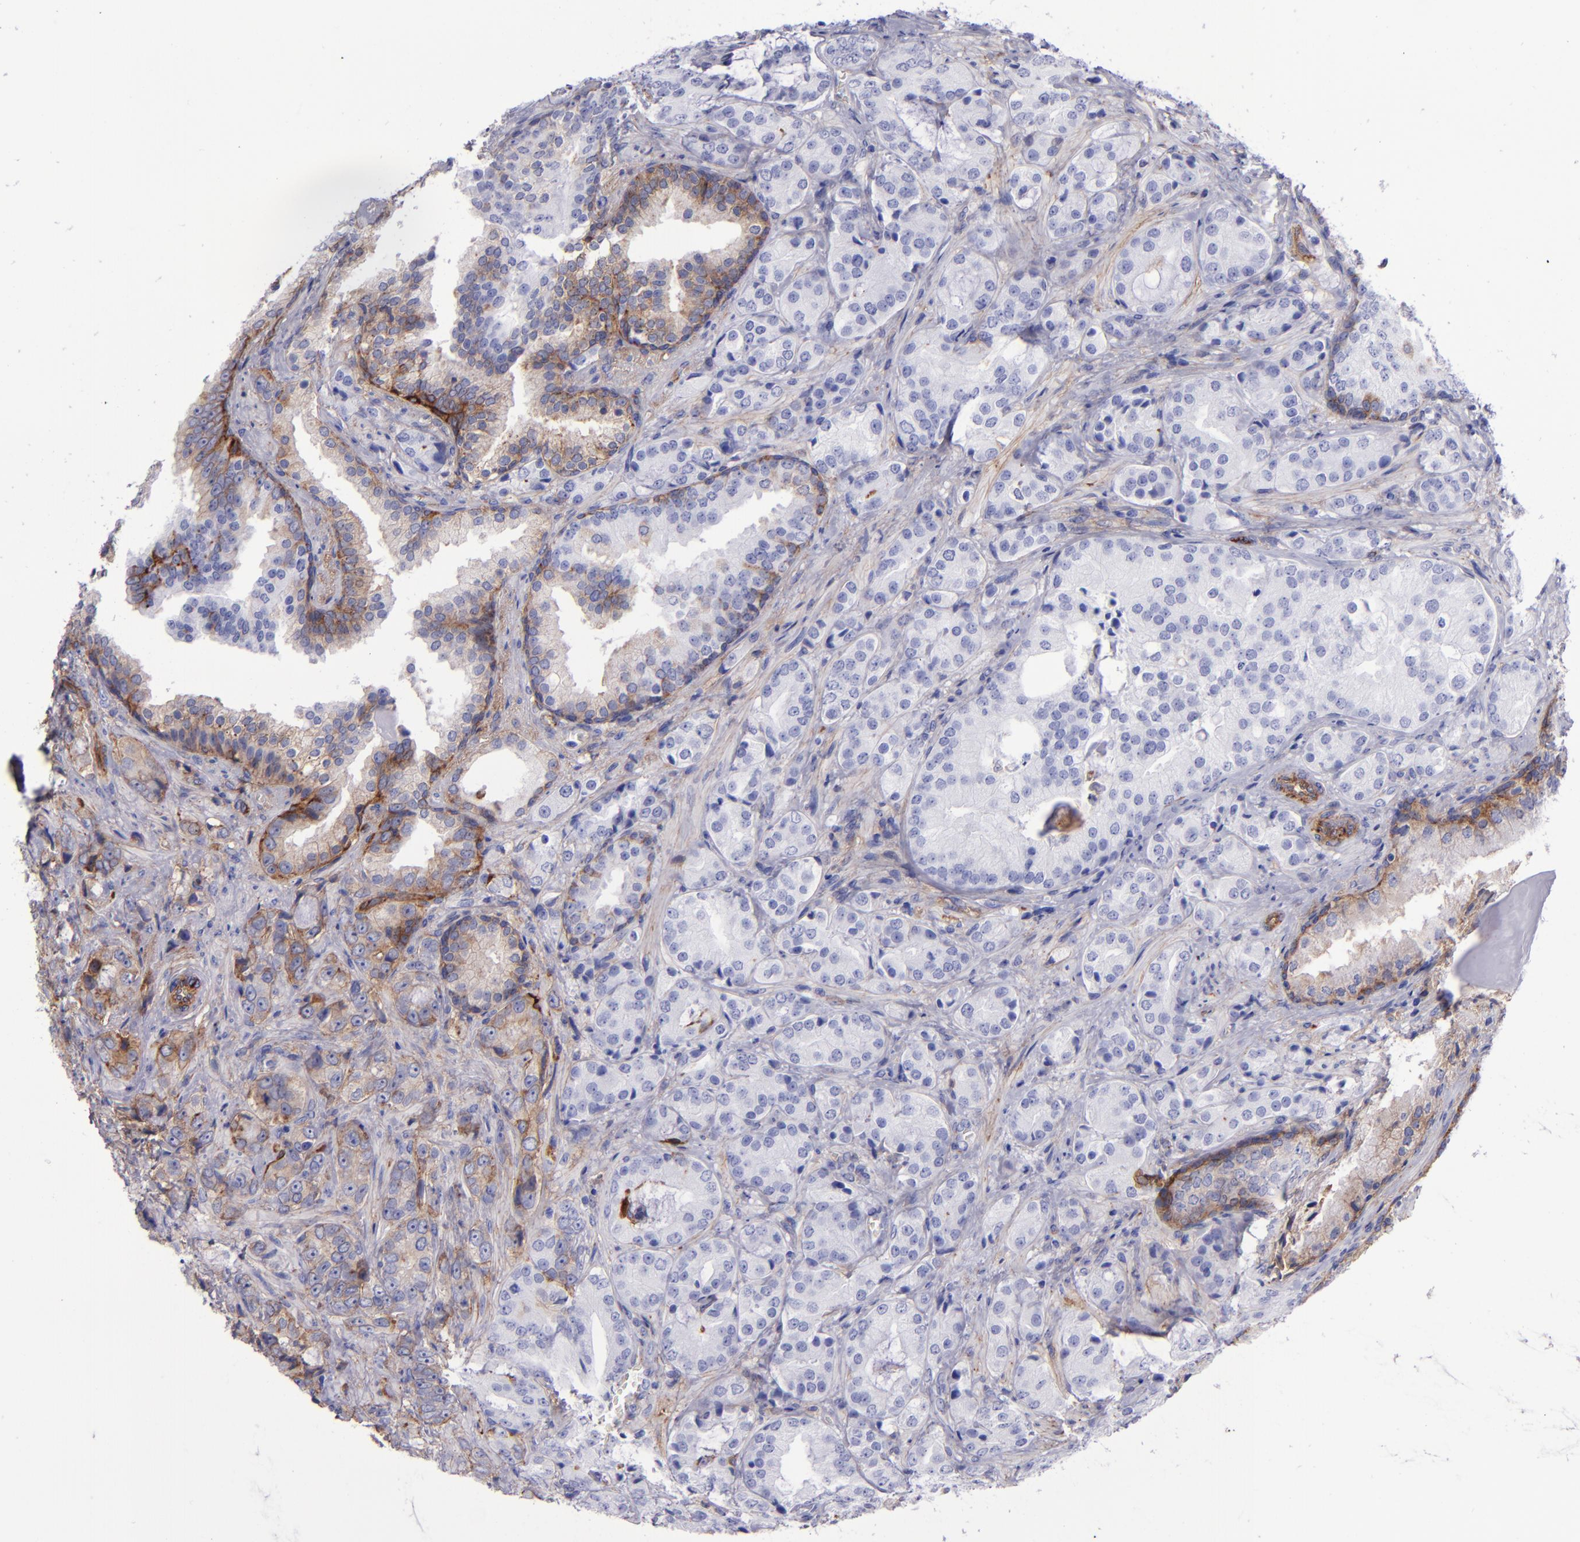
{"staining": {"intensity": "moderate", "quantity": "25%-75%", "location": "cytoplasmic/membranous"}, "tissue": "prostate cancer", "cell_type": "Tumor cells", "image_type": "cancer", "snomed": [{"axis": "morphology", "description": "Adenocarcinoma, Medium grade"}, {"axis": "topography", "description": "Prostate"}], "caption": "A high-resolution image shows IHC staining of prostate cancer, which exhibits moderate cytoplasmic/membranous staining in approximately 25%-75% of tumor cells.", "gene": "ITGAV", "patient": {"sex": "male", "age": 70}}